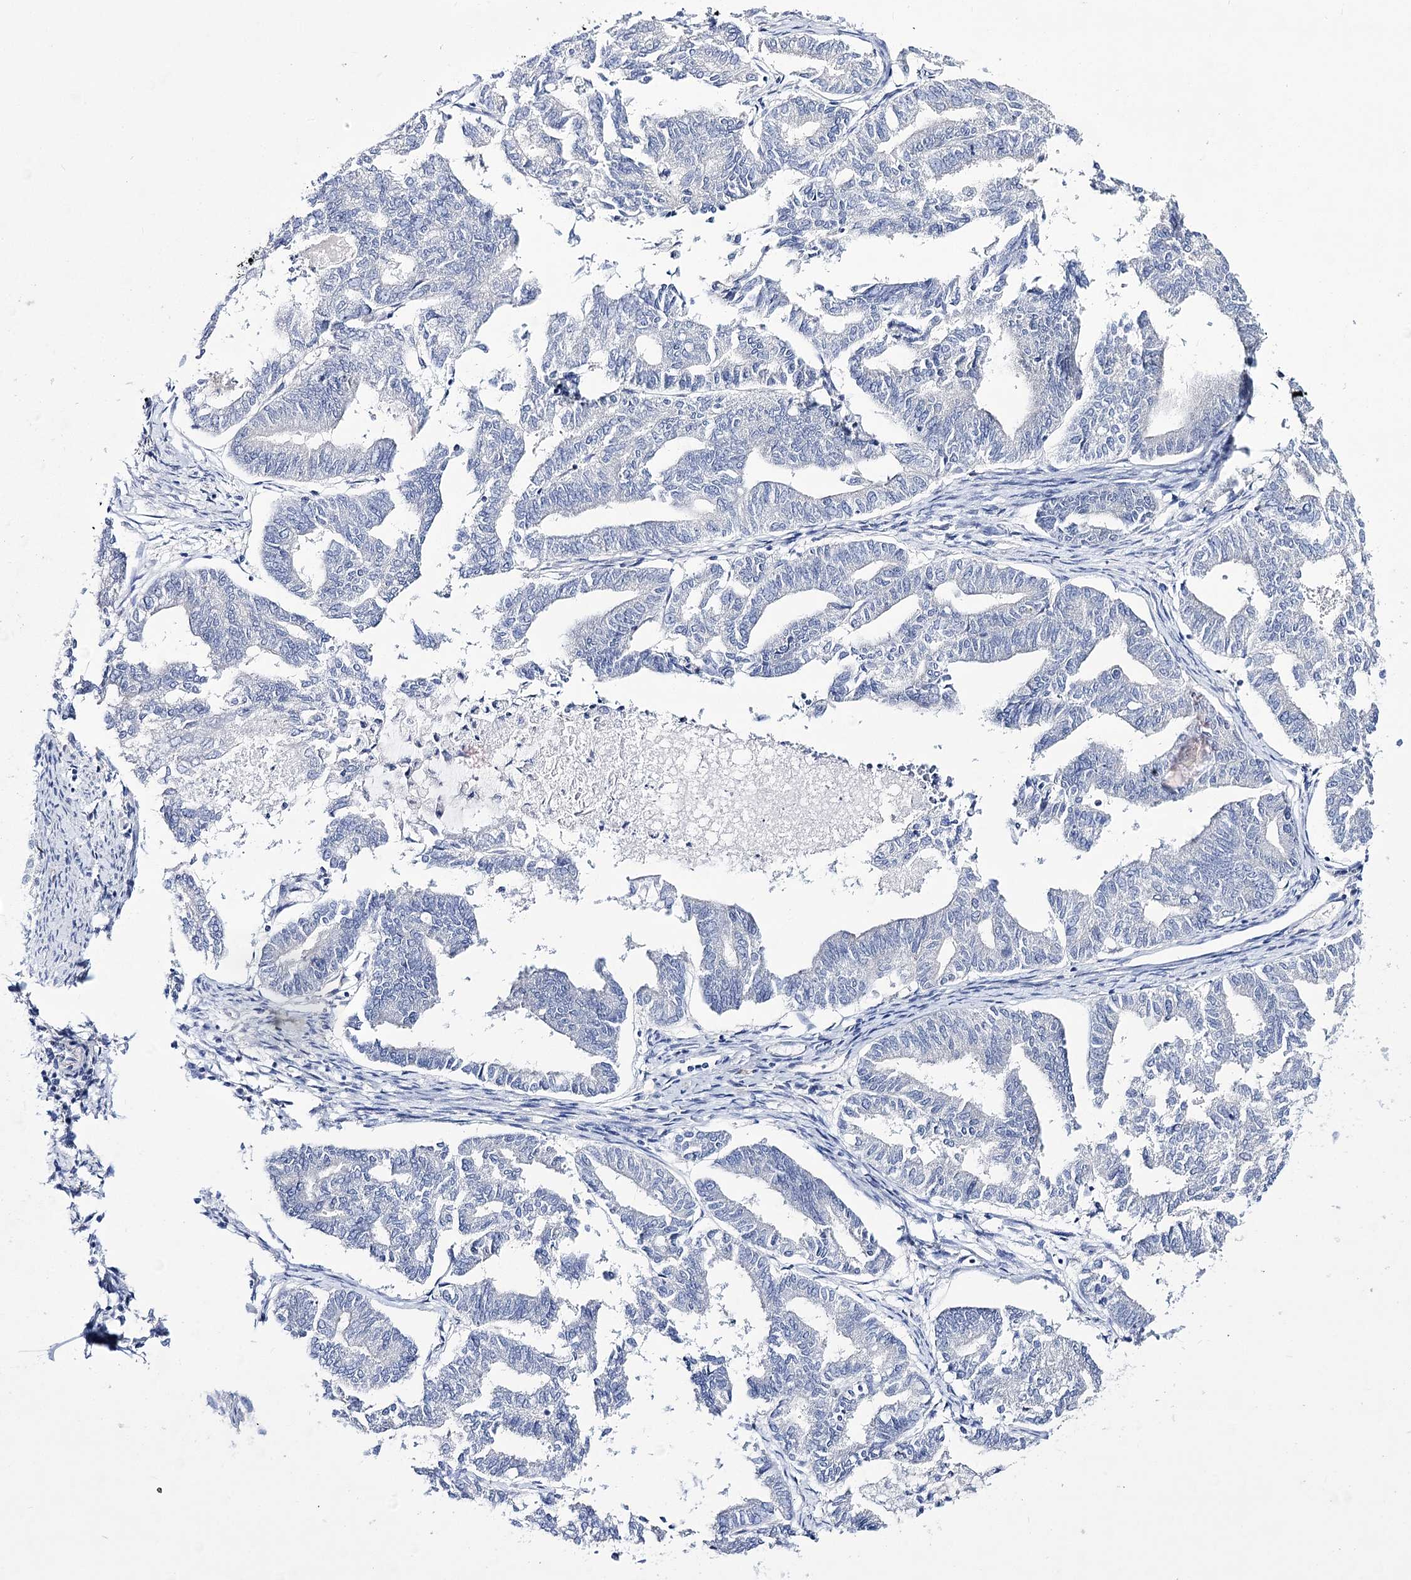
{"staining": {"intensity": "negative", "quantity": "none", "location": "none"}, "tissue": "endometrial cancer", "cell_type": "Tumor cells", "image_type": "cancer", "snomed": [{"axis": "morphology", "description": "Adenocarcinoma, NOS"}, {"axis": "topography", "description": "Endometrium"}], "caption": "Adenocarcinoma (endometrial) was stained to show a protein in brown. There is no significant staining in tumor cells. (Brightfield microscopy of DAB (3,3'-diaminobenzidine) immunohistochemistry at high magnification).", "gene": "LRRC34", "patient": {"sex": "female", "age": 79}}